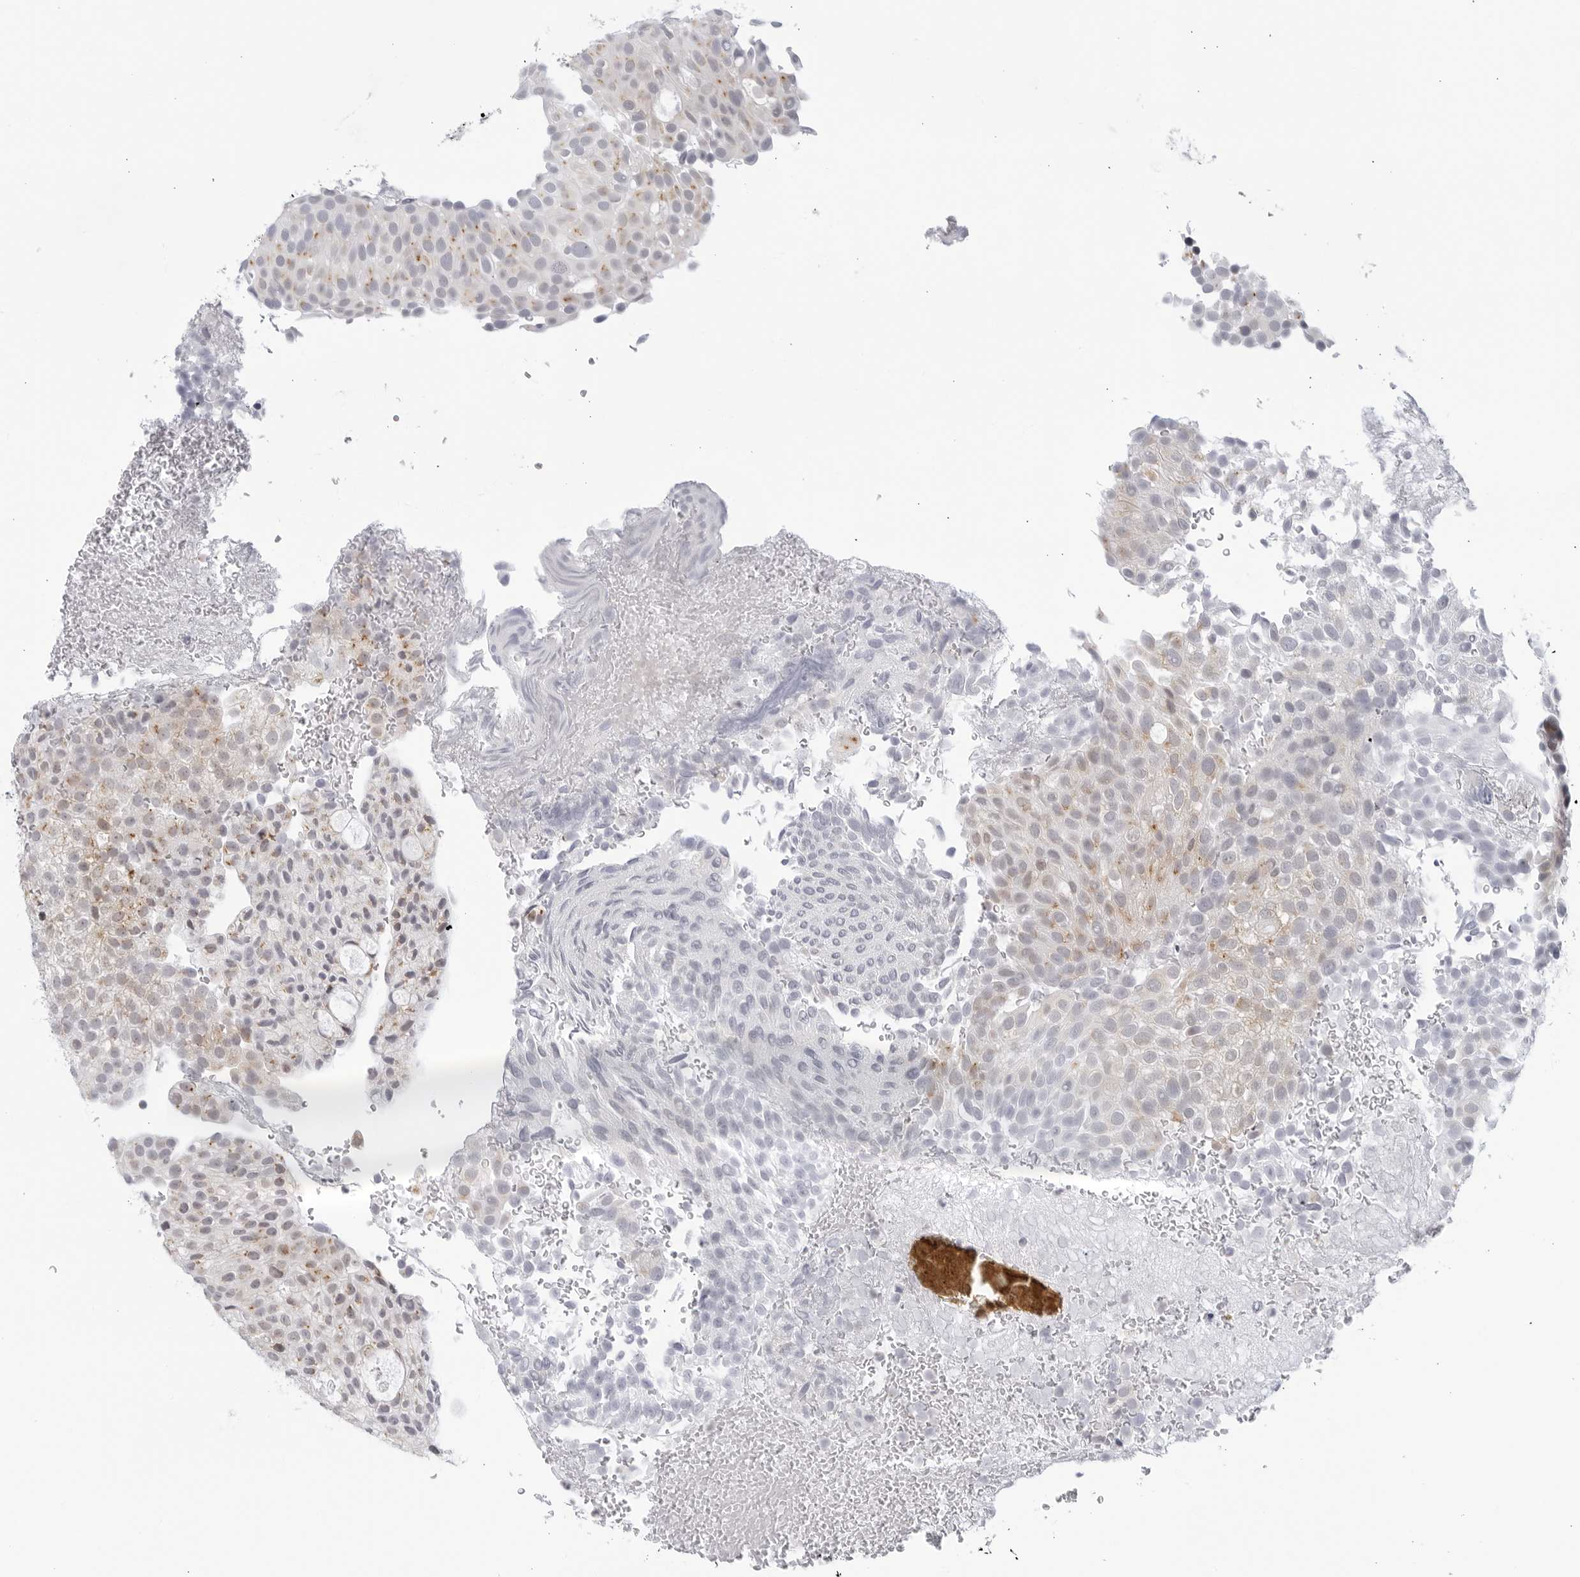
{"staining": {"intensity": "weak", "quantity": "<25%", "location": "cytoplasmic/membranous"}, "tissue": "urothelial cancer", "cell_type": "Tumor cells", "image_type": "cancer", "snomed": [{"axis": "morphology", "description": "Urothelial carcinoma, Low grade"}, {"axis": "topography", "description": "Urinary bladder"}], "caption": "This is an immunohistochemistry micrograph of urothelial cancer. There is no expression in tumor cells.", "gene": "WDTC1", "patient": {"sex": "male", "age": 78}}